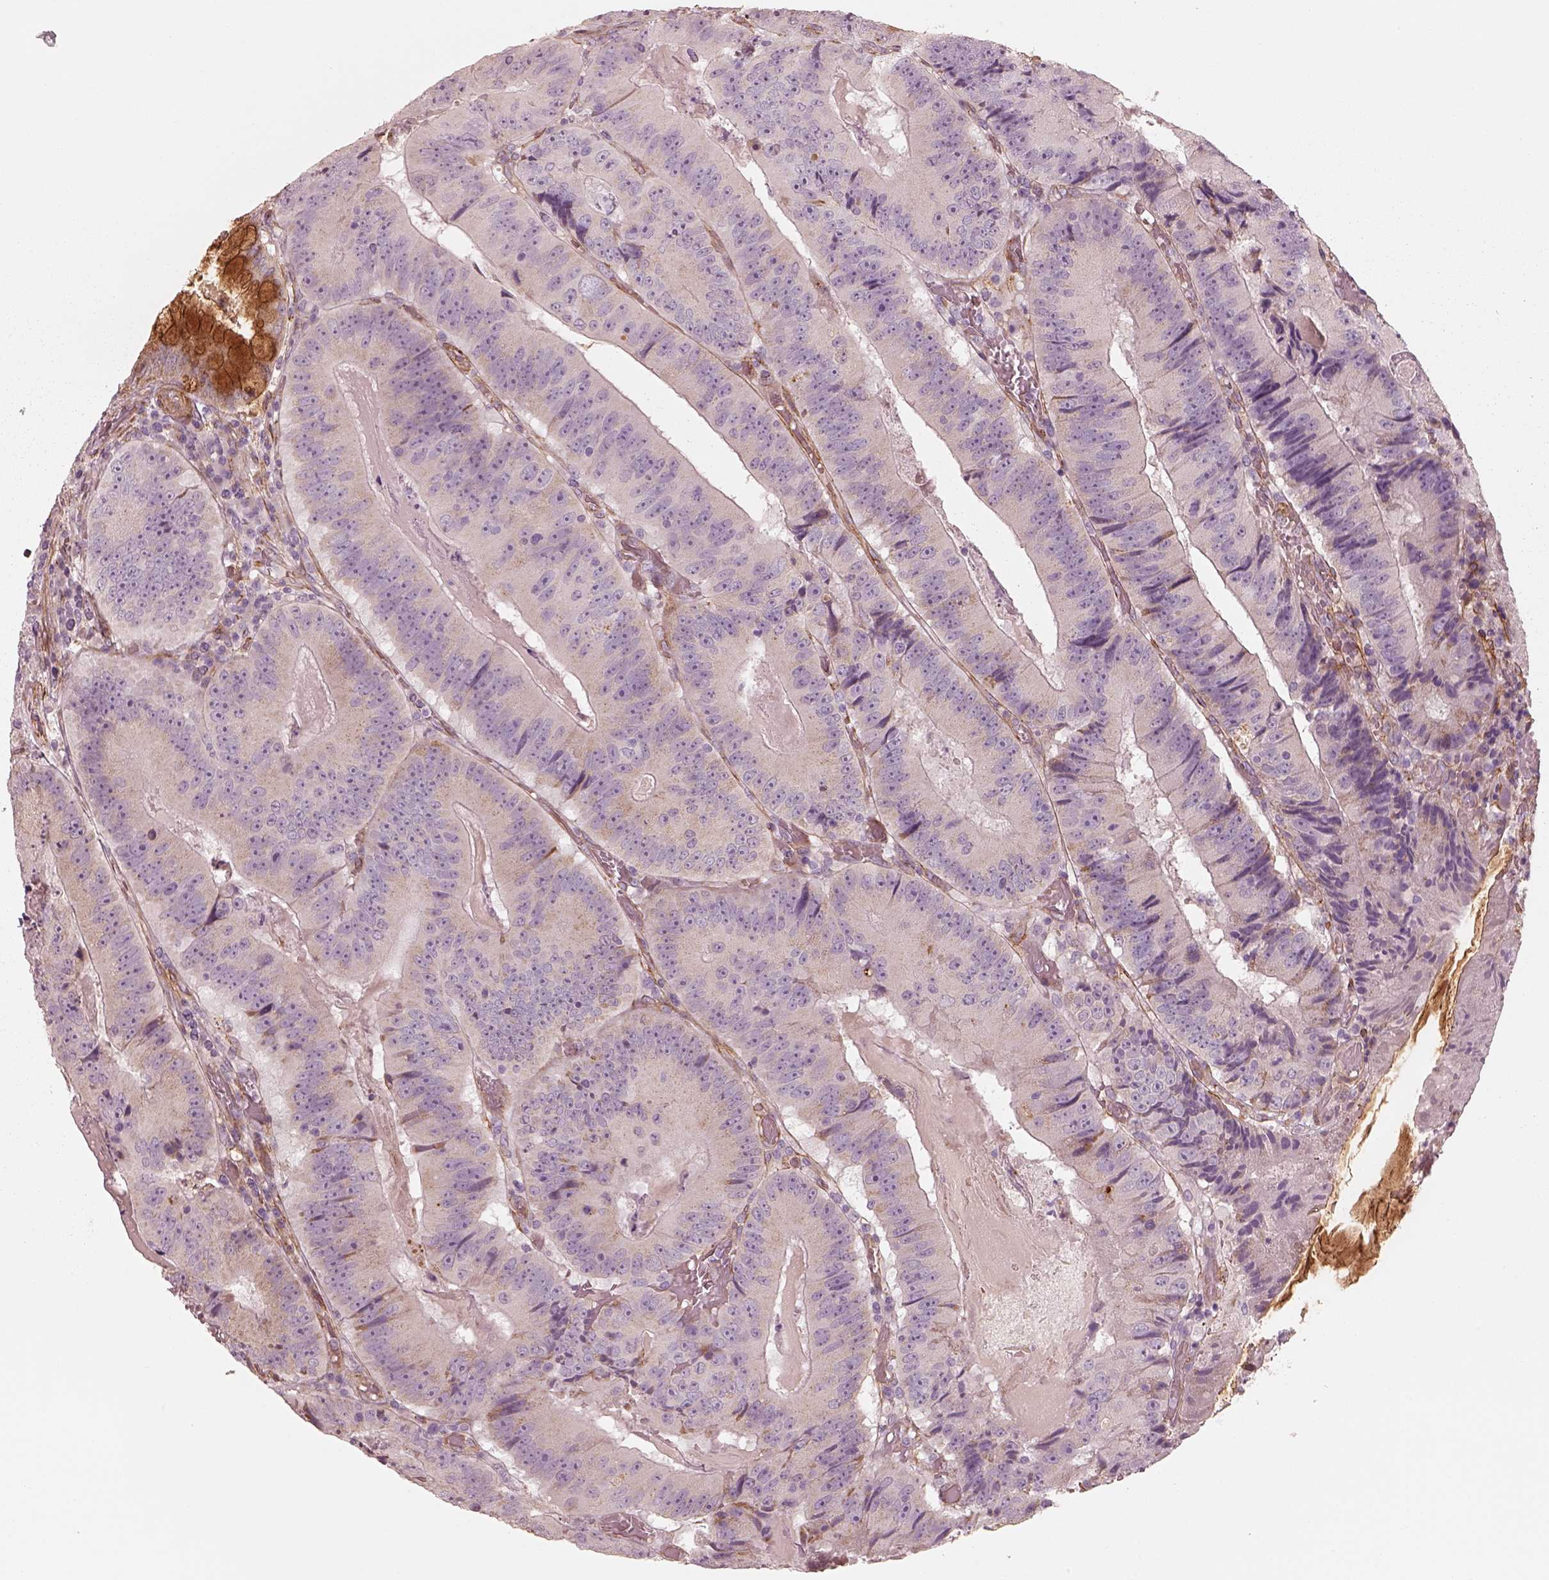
{"staining": {"intensity": "negative", "quantity": "none", "location": "none"}, "tissue": "colorectal cancer", "cell_type": "Tumor cells", "image_type": "cancer", "snomed": [{"axis": "morphology", "description": "Adenocarcinoma, NOS"}, {"axis": "topography", "description": "Colon"}], "caption": "DAB immunohistochemical staining of human adenocarcinoma (colorectal) shows no significant positivity in tumor cells.", "gene": "CRYM", "patient": {"sex": "female", "age": 86}}